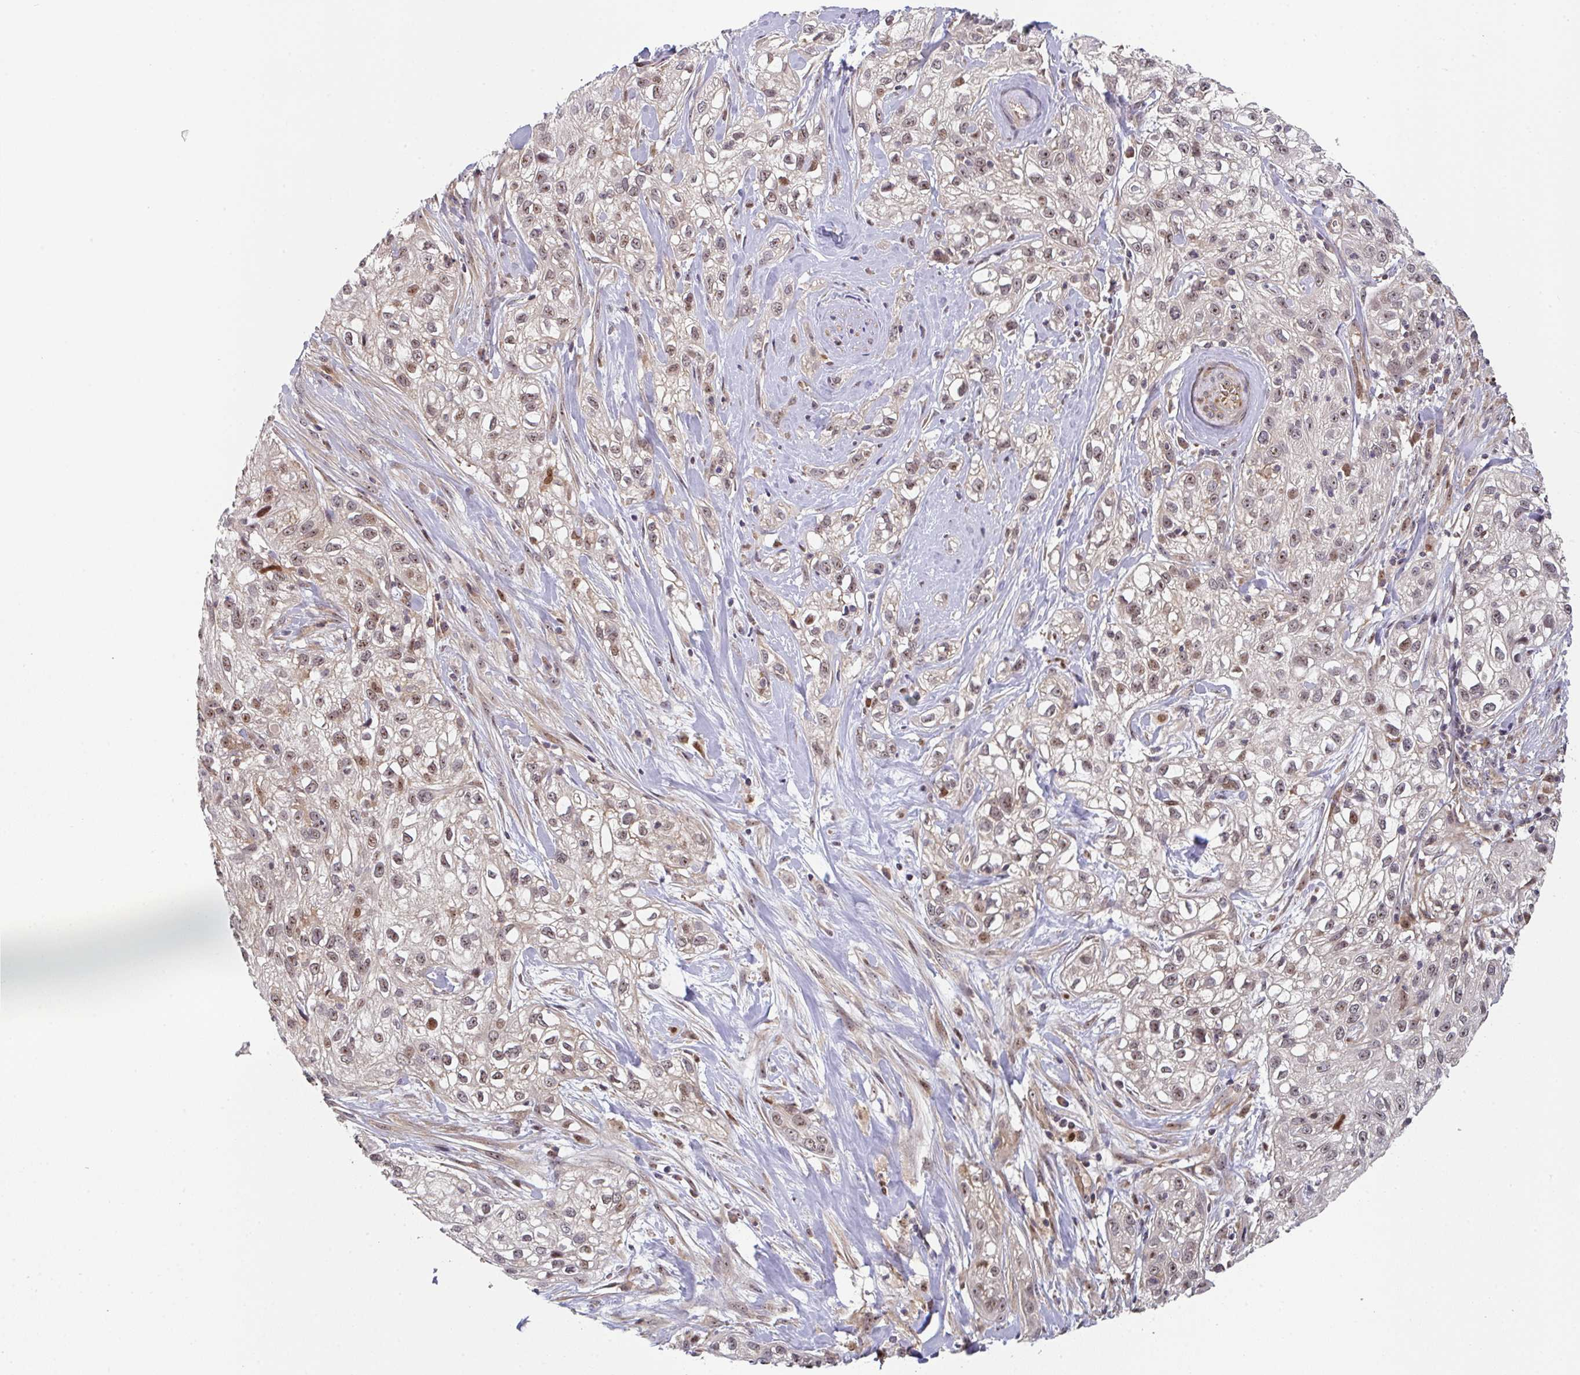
{"staining": {"intensity": "moderate", "quantity": "25%-75%", "location": "nuclear"}, "tissue": "skin cancer", "cell_type": "Tumor cells", "image_type": "cancer", "snomed": [{"axis": "morphology", "description": "Squamous cell carcinoma, NOS"}, {"axis": "topography", "description": "Skin"}], "caption": "A histopathology image of skin cancer stained for a protein demonstrates moderate nuclear brown staining in tumor cells.", "gene": "SIMC1", "patient": {"sex": "male", "age": 82}}